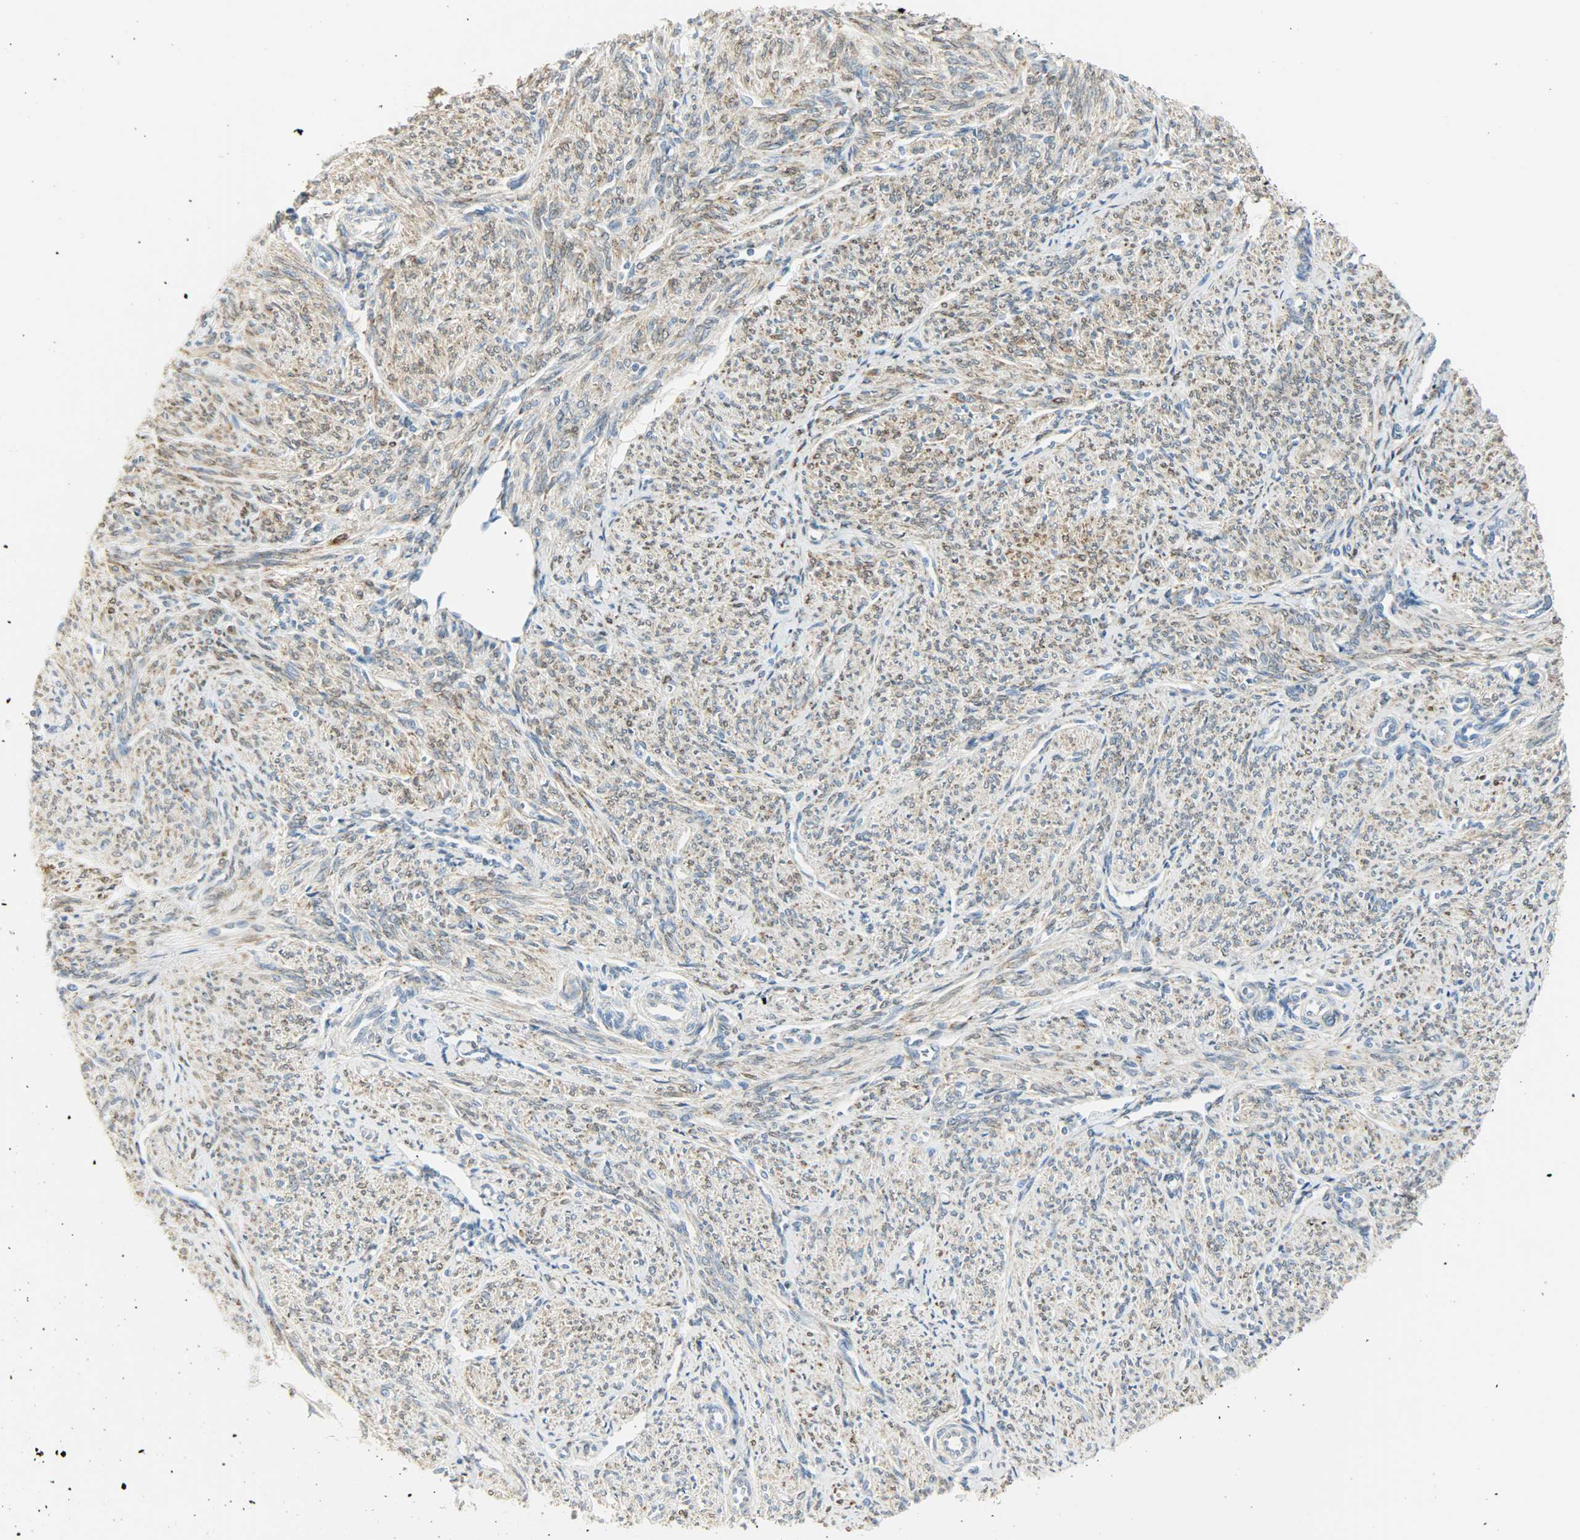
{"staining": {"intensity": "moderate", "quantity": ">75%", "location": "cytoplasmic/membranous"}, "tissue": "smooth muscle", "cell_type": "Smooth muscle cells", "image_type": "normal", "snomed": [{"axis": "morphology", "description": "Normal tissue, NOS"}, {"axis": "topography", "description": "Smooth muscle"}], "caption": "Normal smooth muscle reveals moderate cytoplasmic/membranous expression in approximately >75% of smooth muscle cells.", "gene": "PKD2", "patient": {"sex": "female", "age": 65}}